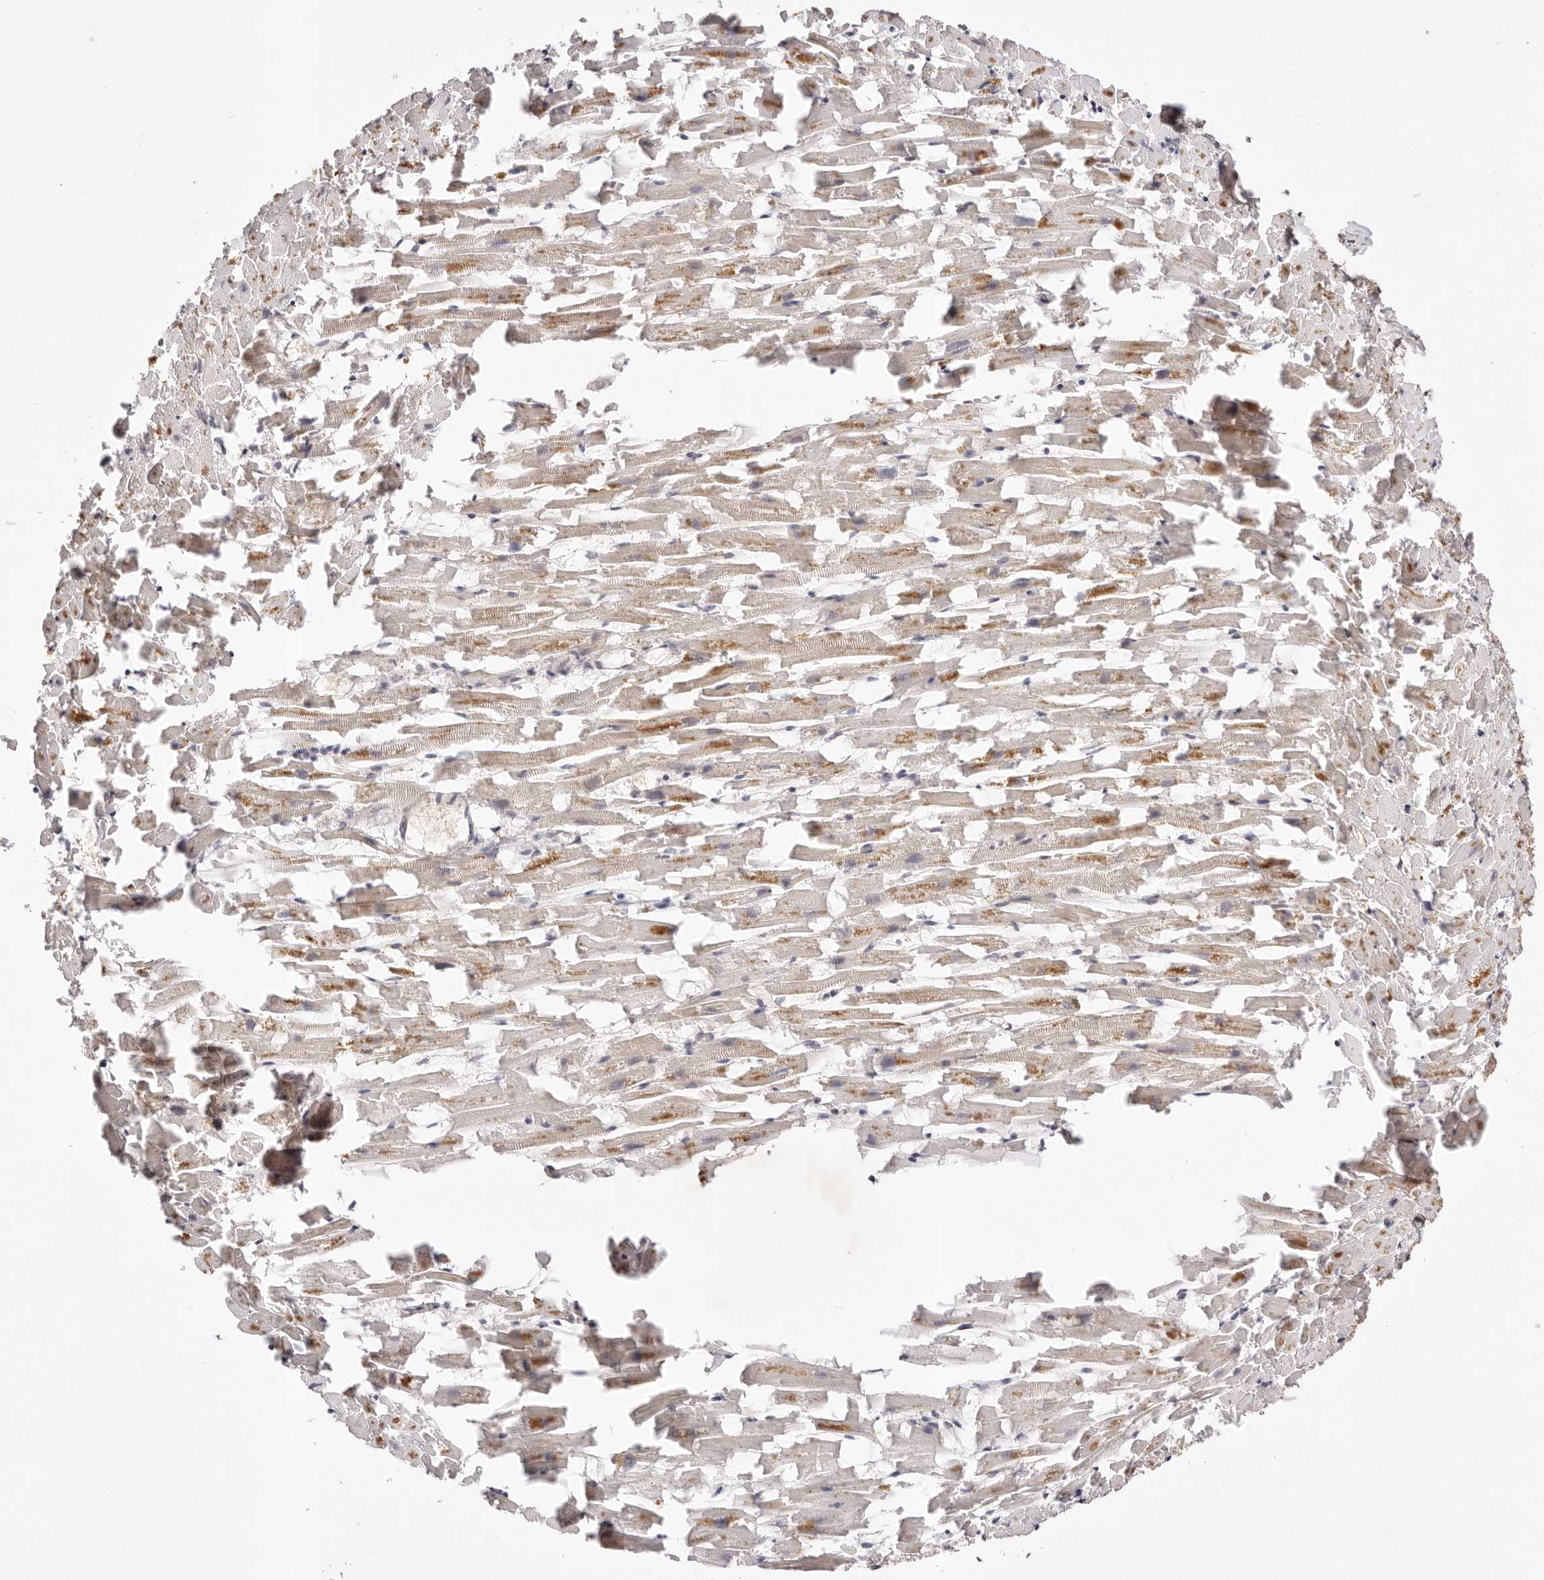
{"staining": {"intensity": "weak", "quantity": "<25%", "location": "cytoplasmic/membranous"}, "tissue": "heart muscle", "cell_type": "Cardiomyocytes", "image_type": "normal", "snomed": [{"axis": "morphology", "description": "Normal tissue, NOS"}, {"axis": "topography", "description": "Heart"}], "caption": "High magnification brightfield microscopy of benign heart muscle stained with DAB (3,3'-diaminobenzidine) (brown) and counterstained with hematoxylin (blue): cardiomyocytes show no significant expression. (Brightfield microscopy of DAB IHC at high magnification).", "gene": "WRN", "patient": {"sex": "female", "age": 64}}